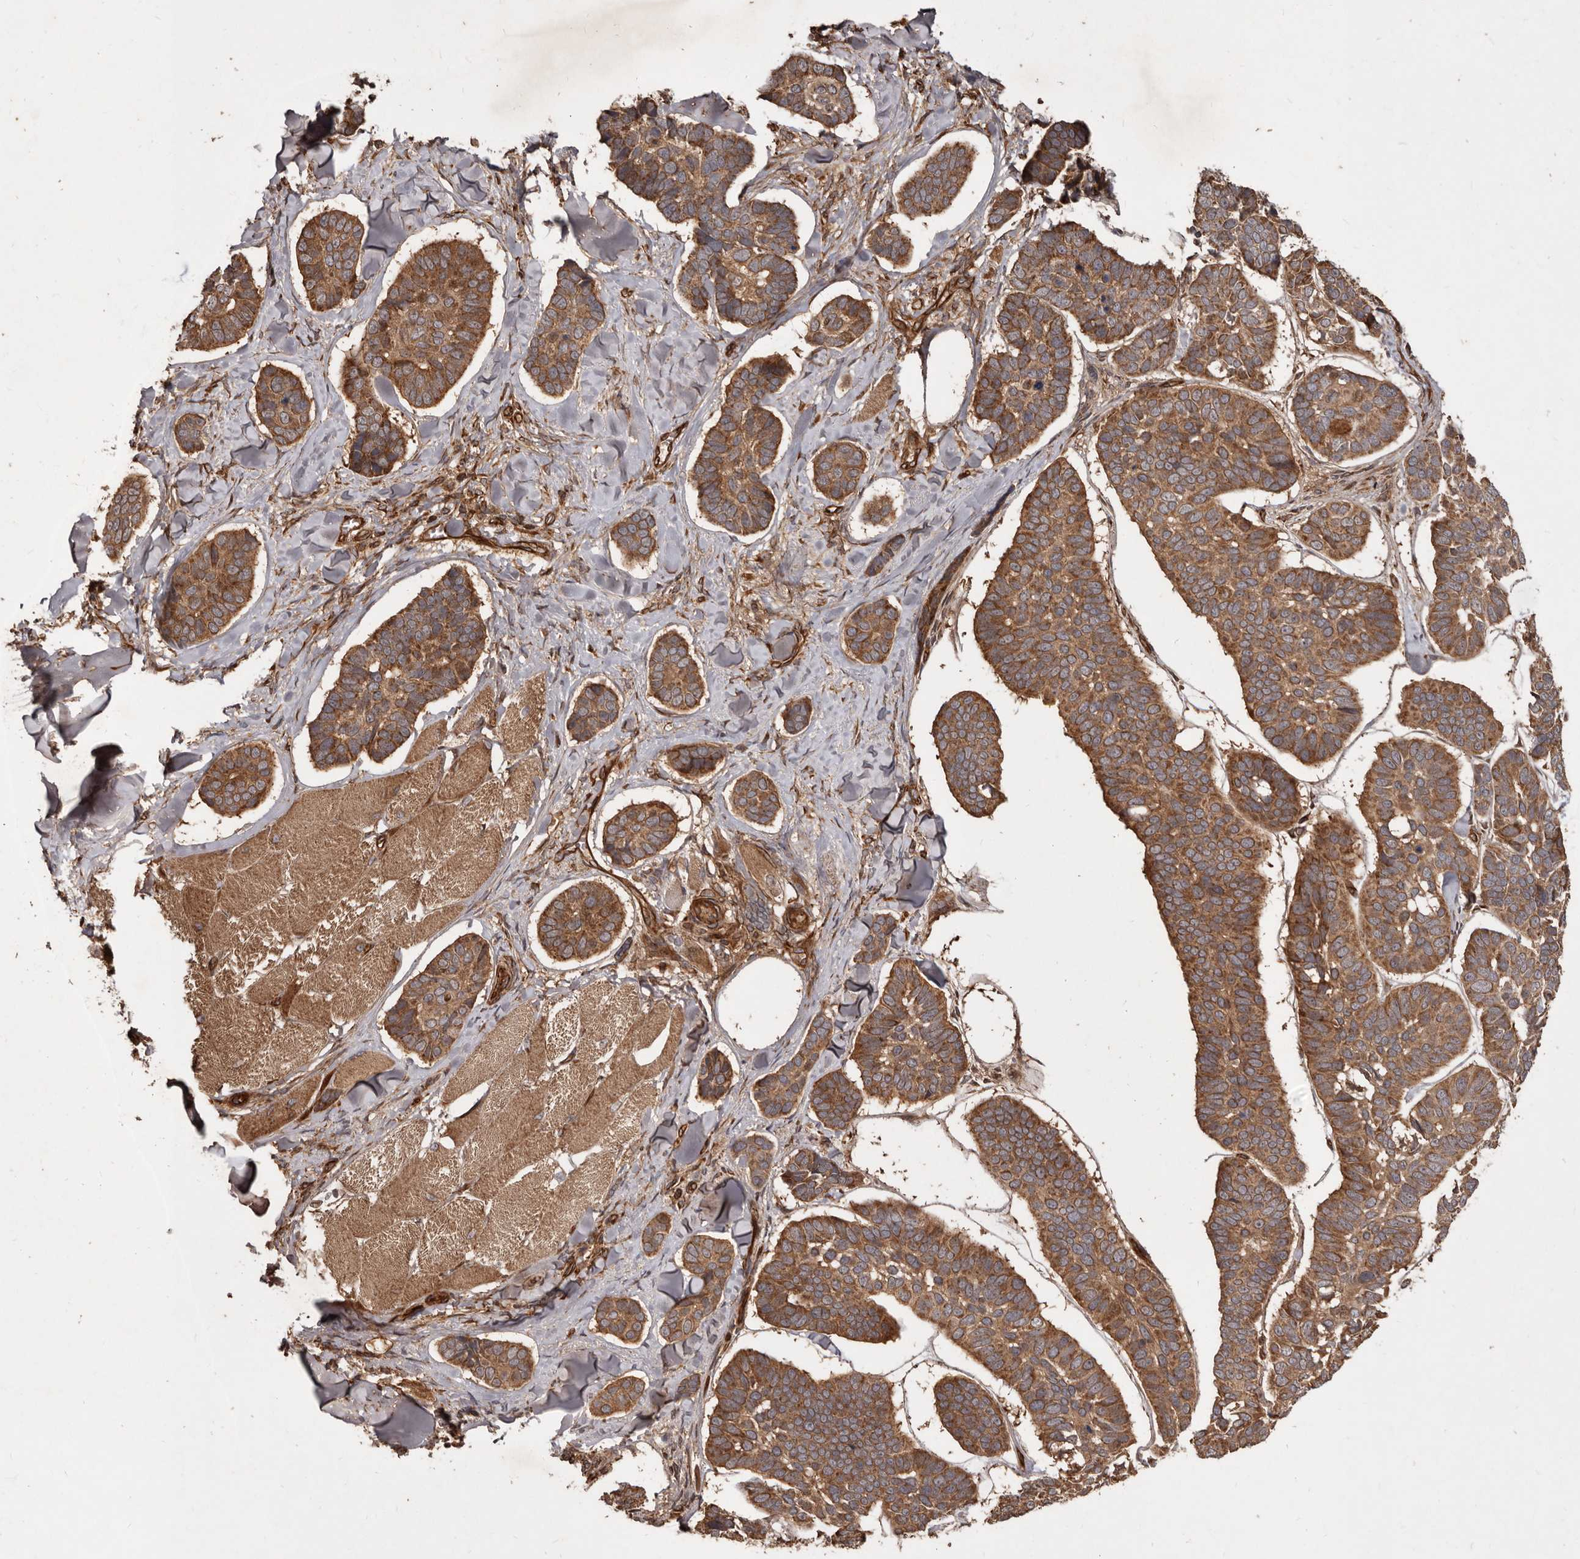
{"staining": {"intensity": "moderate", "quantity": ">75%", "location": "cytoplasmic/membranous"}, "tissue": "skin cancer", "cell_type": "Tumor cells", "image_type": "cancer", "snomed": [{"axis": "morphology", "description": "Basal cell carcinoma"}, {"axis": "topography", "description": "Skin"}], "caption": "Skin cancer tissue reveals moderate cytoplasmic/membranous positivity in approximately >75% of tumor cells, visualized by immunohistochemistry.", "gene": "STK36", "patient": {"sex": "male", "age": 62}}